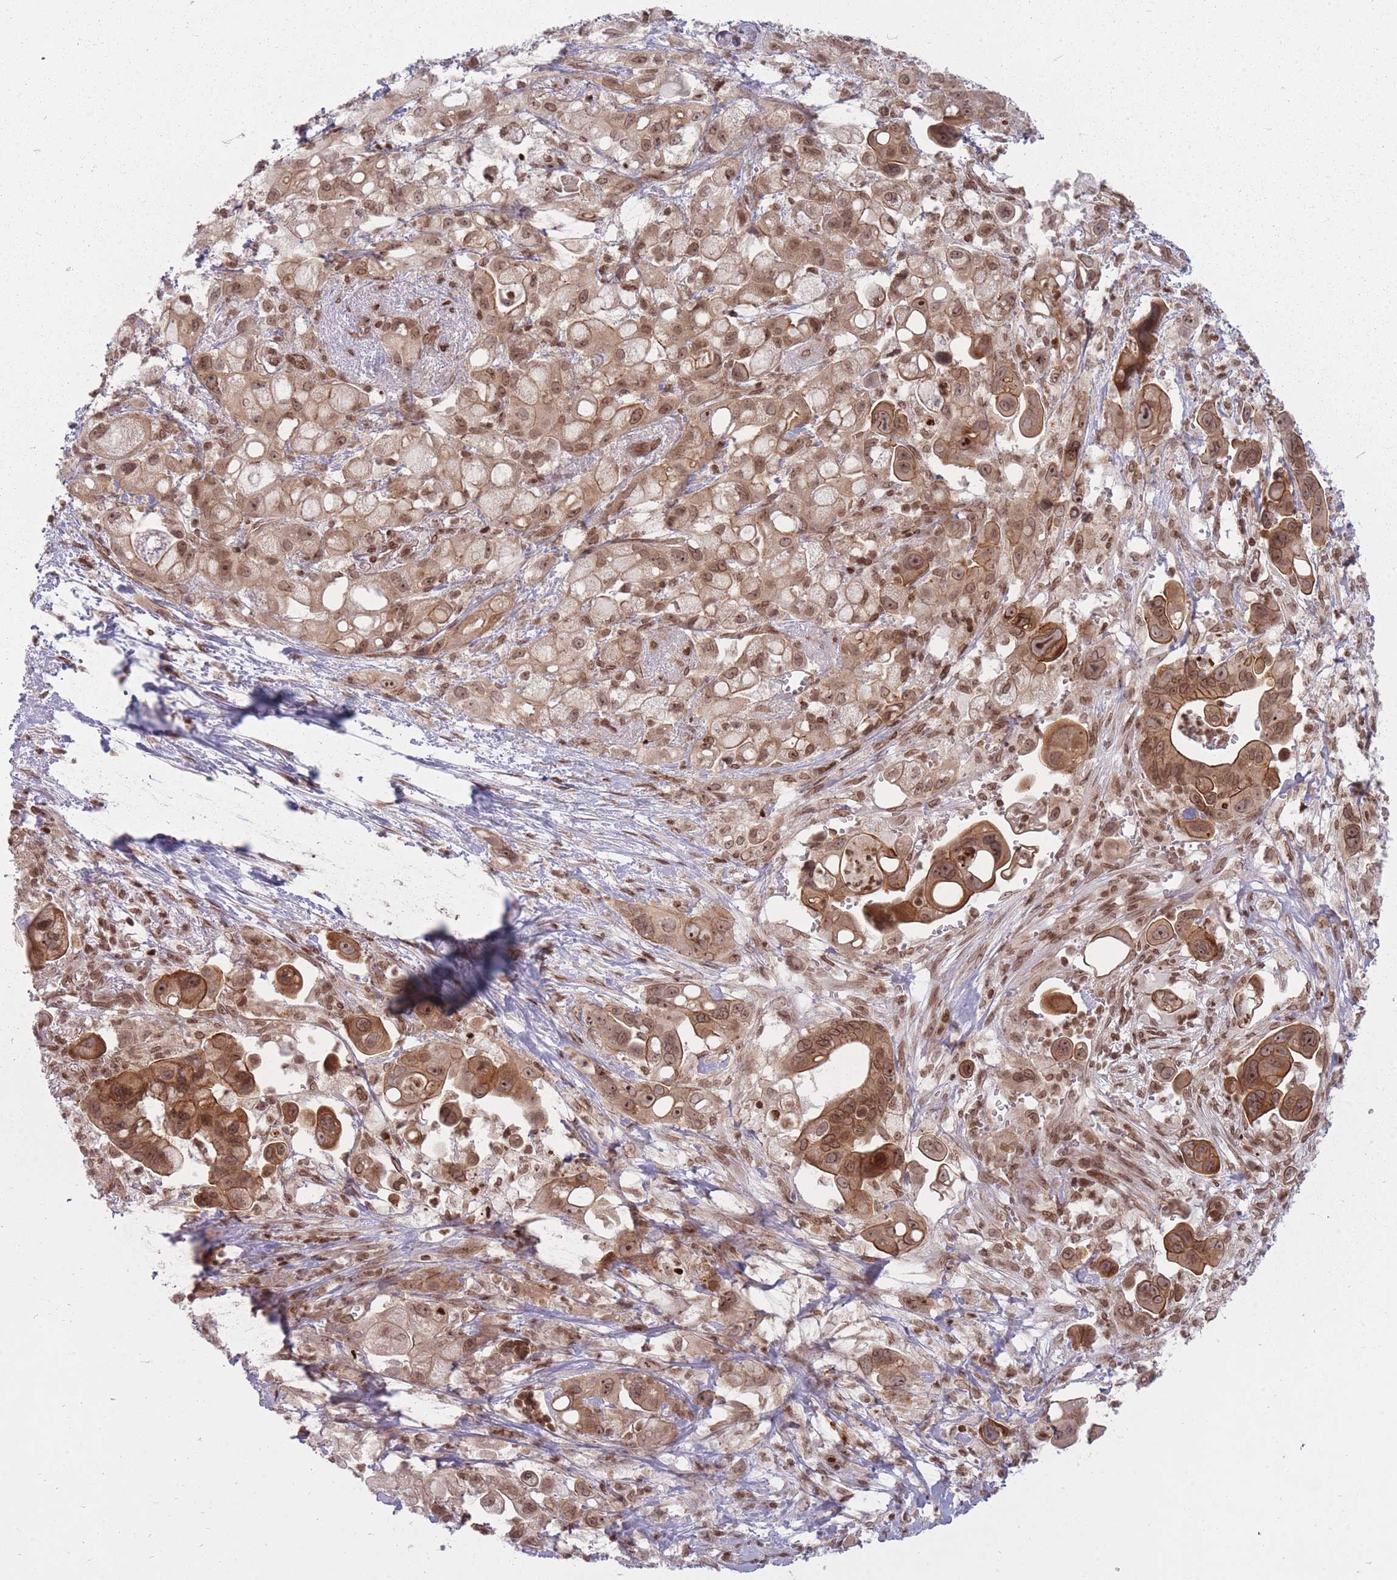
{"staining": {"intensity": "moderate", "quantity": ">75%", "location": "cytoplasmic/membranous,nuclear"}, "tissue": "pancreatic cancer", "cell_type": "Tumor cells", "image_type": "cancer", "snomed": [{"axis": "morphology", "description": "Adenocarcinoma, NOS"}, {"axis": "topography", "description": "Pancreas"}], "caption": "Pancreatic cancer (adenocarcinoma) stained for a protein demonstrates moderate cytoplasmic/membranous and nuclear positivity in tumor cells.", "gene": "TMC6", "patient": {"sex": "male", "age": 68}}